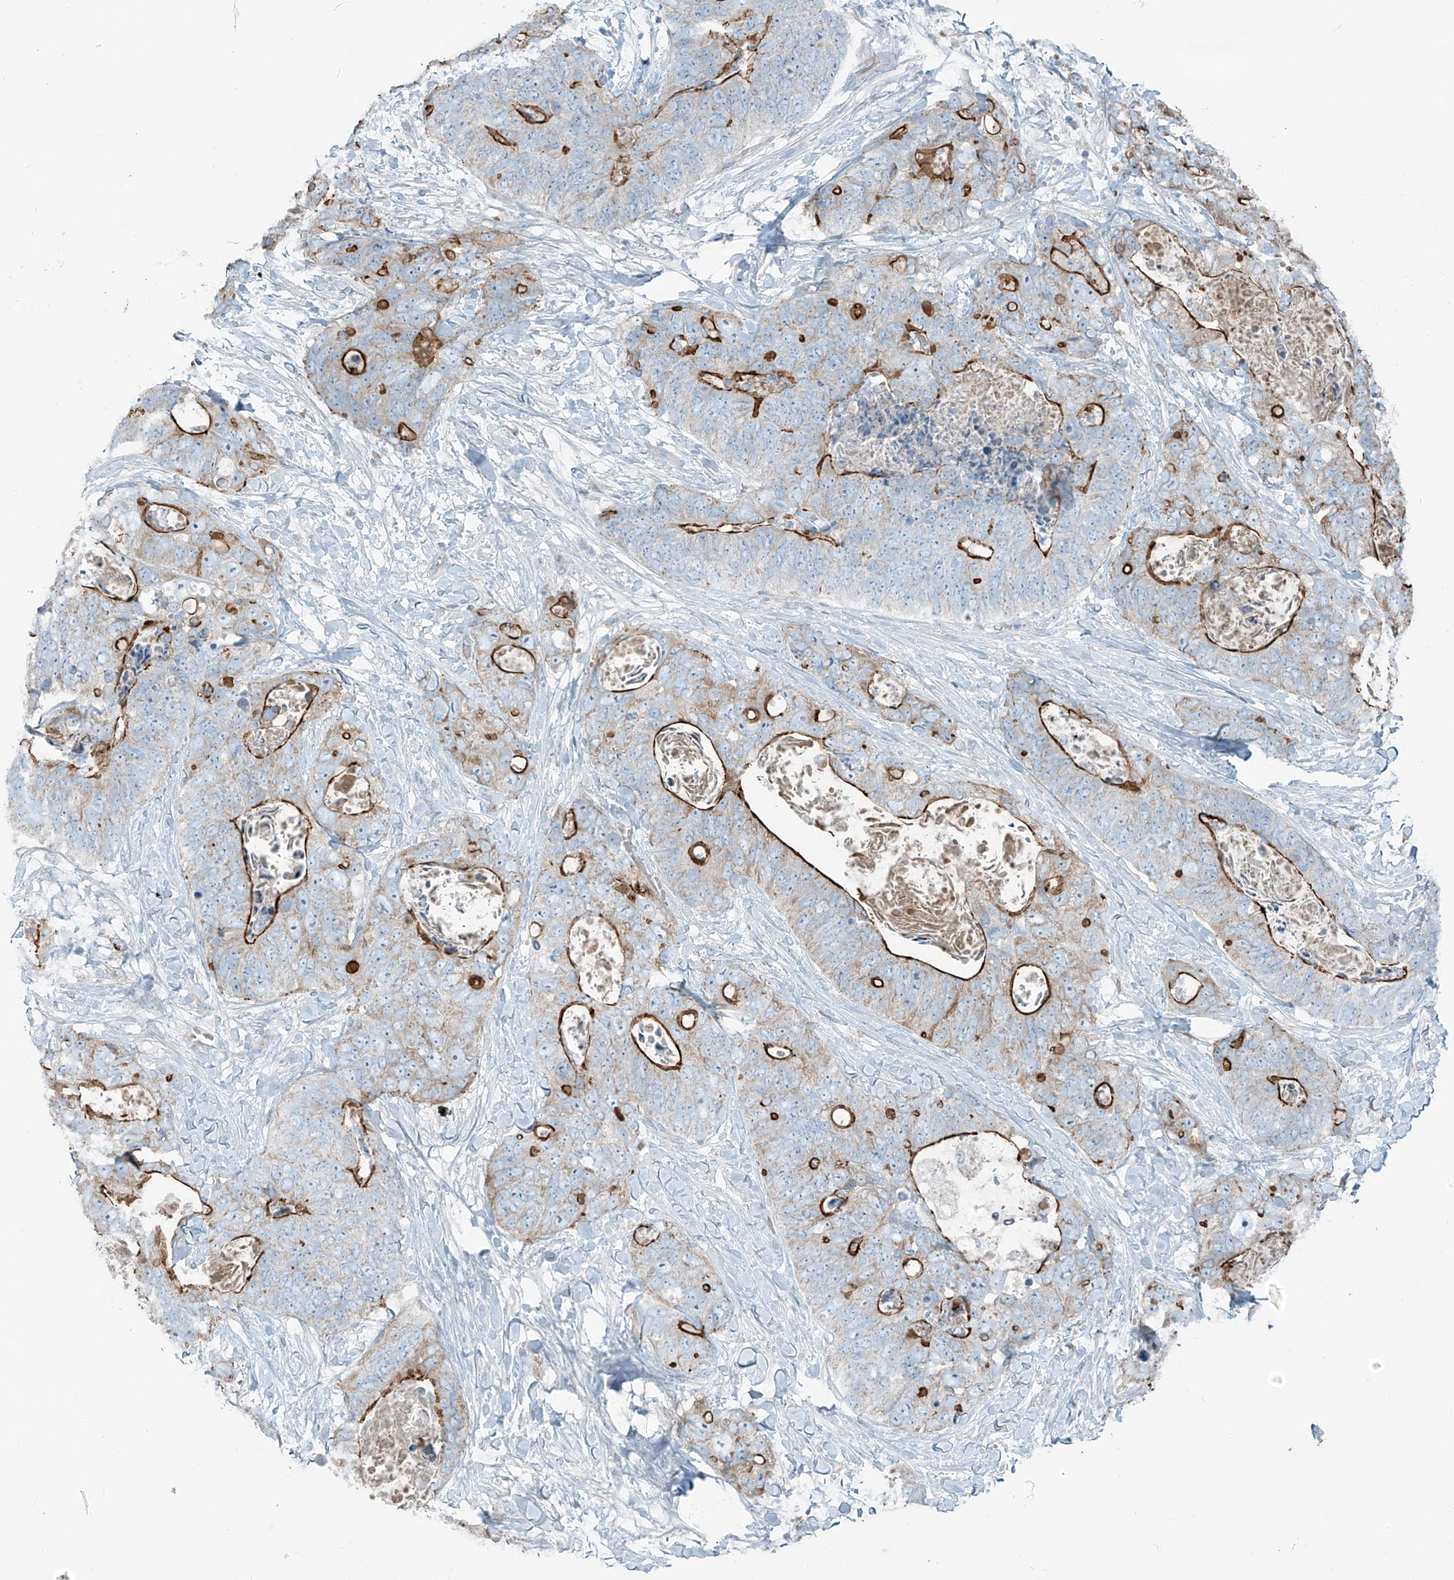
{"staining": {"intensity": "strong", "quantity": ">75%", "location": "cytoplasmic/membranous"}, "tissue": "stomach cancer", "cell_type": "Tumor cells", "image_type": "cancer", "snomed": [{"axis": "morphology", "description": "Adenocarcinoma, NOS"}, {"axis": "topography", "description": "Stomach"}], "caption": "Approximately >75% of tumor cells in stomach cancer demonstrate strong cytoplasmic/membranous protein staining as visualized by brown immunohistochemical staining.", "gene": "FAM131C", "patient": {"sex": "female", "age": 89}}